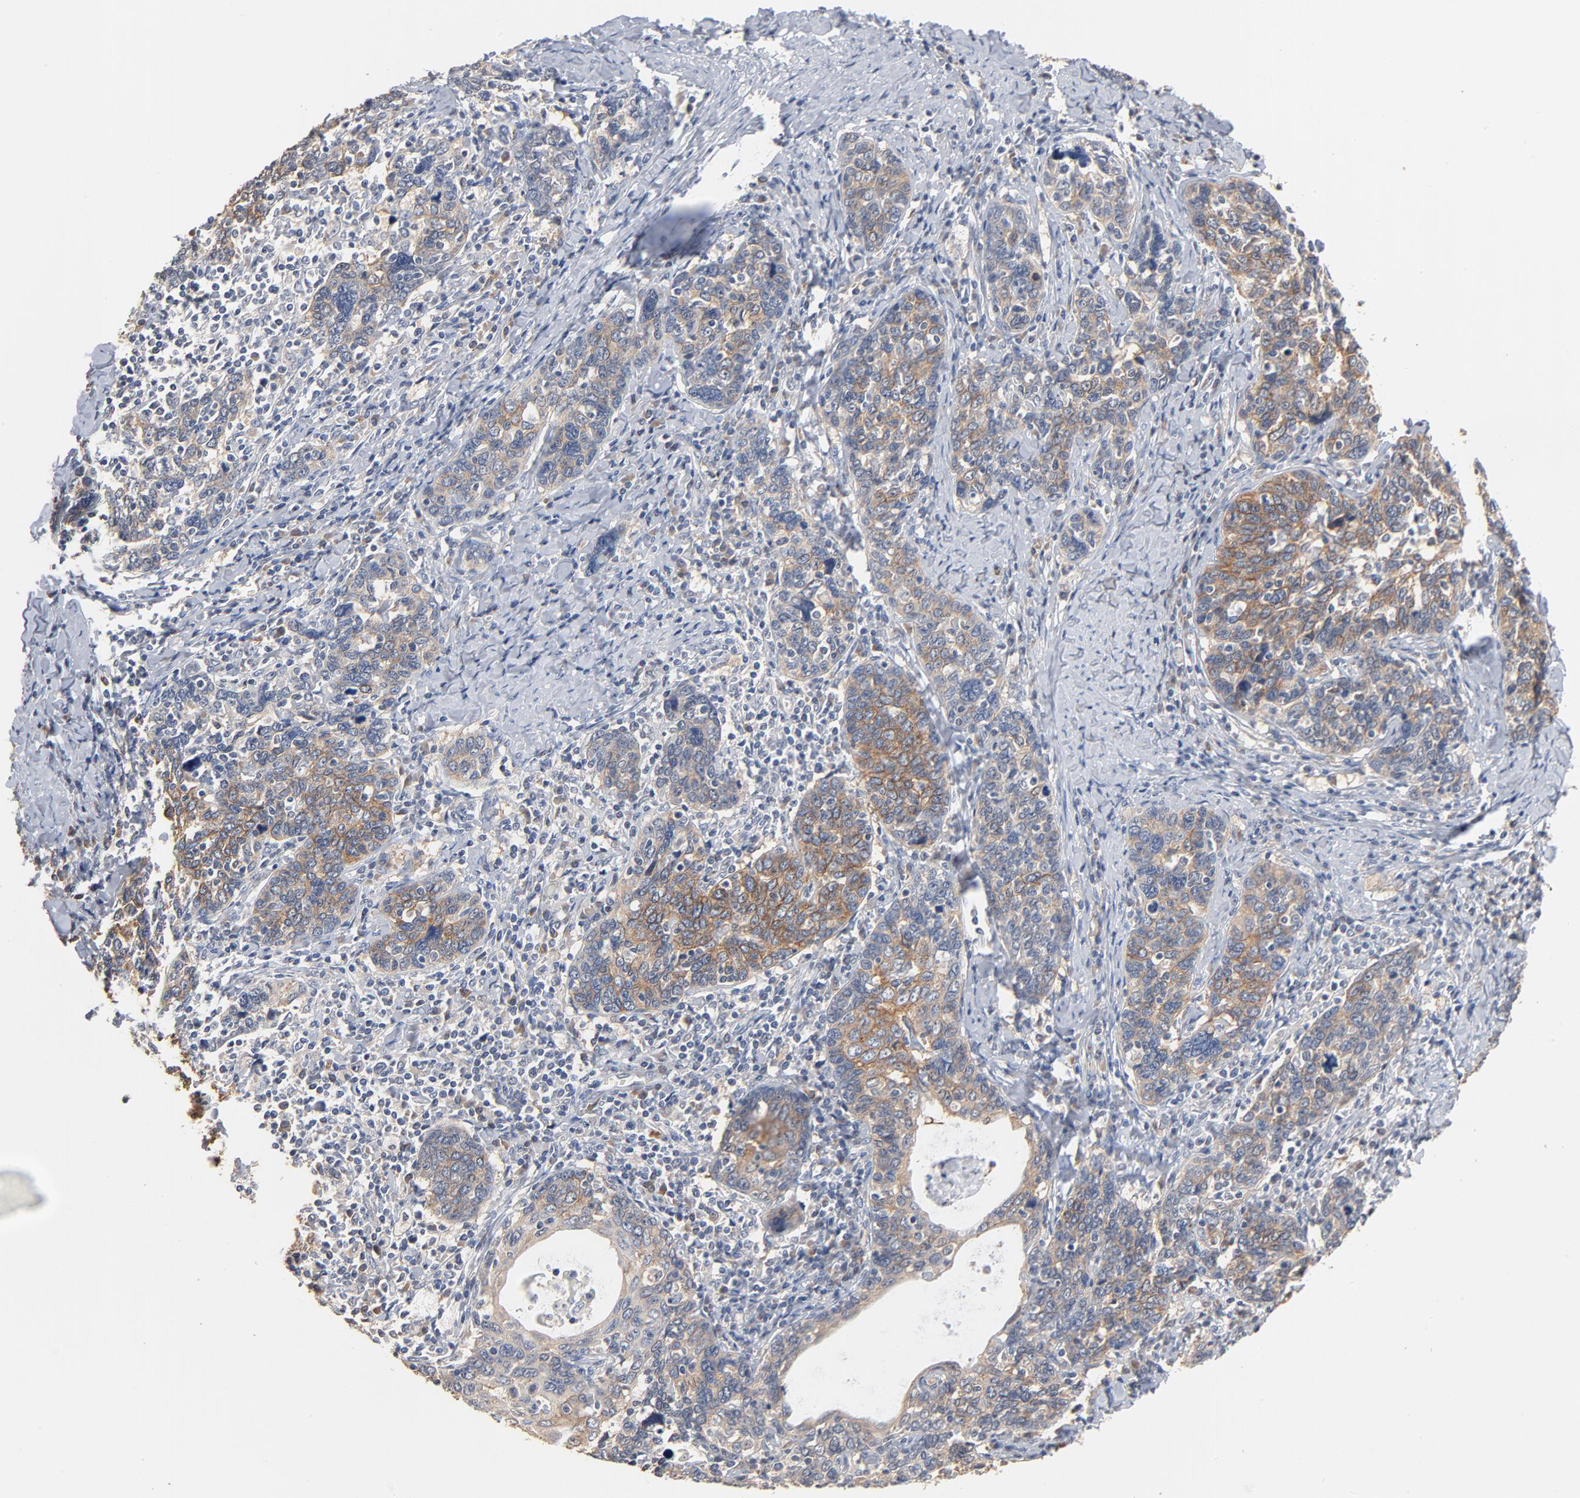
{"staining": {"intensity": "weak", "quantity": ">75%", "location": "cytoplasmic/membranous"}, "tissue": "cervical cancer", "cell_type": "Tumor cells", "image_type": "cancer", "snomed": [{"axis": "morphology", "description": "Squamous cell carcinoma, NOS"}, {"axis": "topography", "description": "Cervix"}], "caption": "Tumor cells demonstrate low levels of weak cytoplasmic/membranous staining in about >75% of cells in human cervical cancer.", "gene": "EPCAM", "patient": {"sex": "female", "age": 41}}